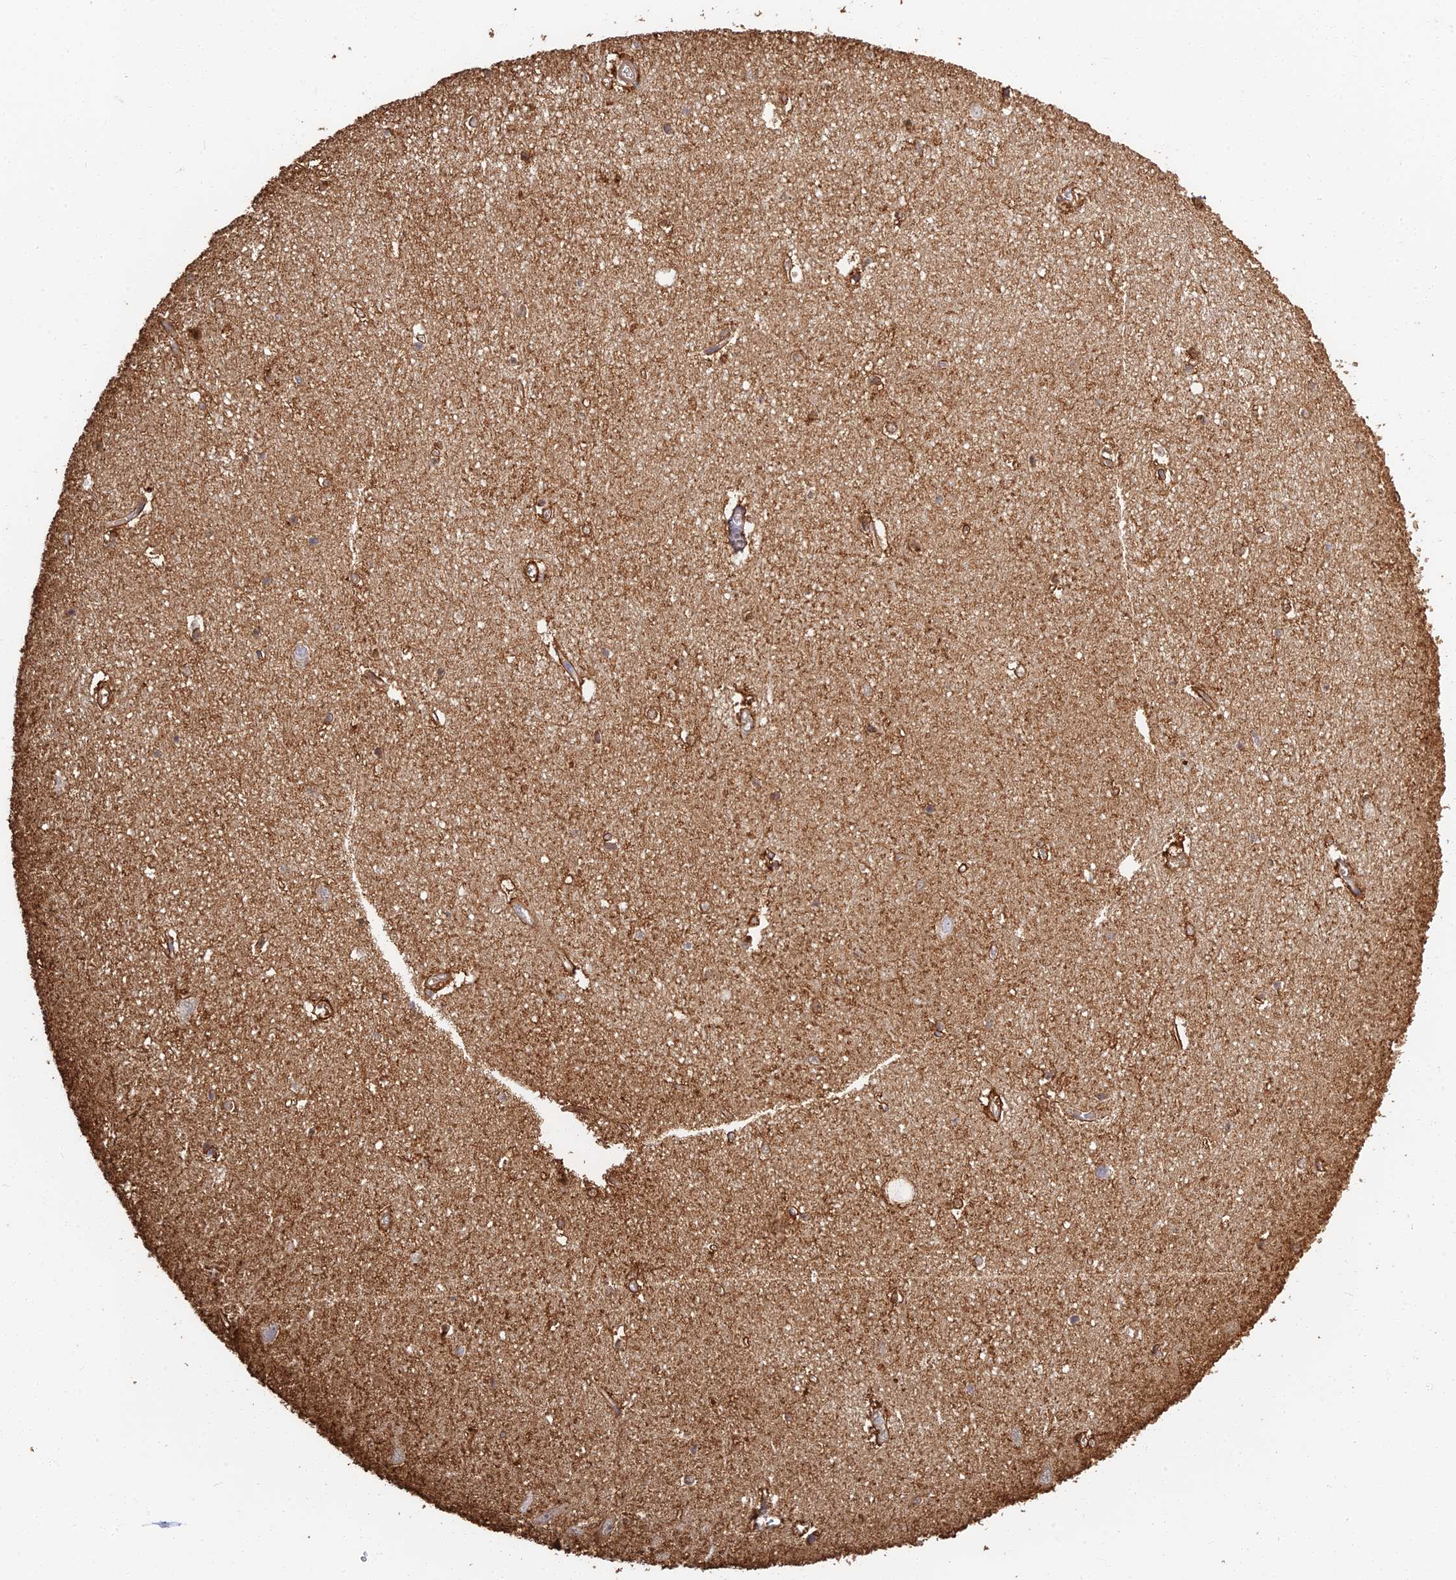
{"staining": {"intensity": "strong", "quantity": "<25%", "location": "cytoplasmic/membranous"}, "tissue": "hippocampus", "cell_type": "Glial cells", "image_type": "normal", "snomed": [{"axis": "morphology", "description": "Normal tissue, NOS"}, {"axis": "topography", "description": "Hippocampus"}], "caption": "Strong cytoplasmic/membranous expression for a protein is present in about <25% of glial cells of normal hippocampus using IHC.", "gene": "LRRN3", "patient": {"sex": "female", "age": 64}}